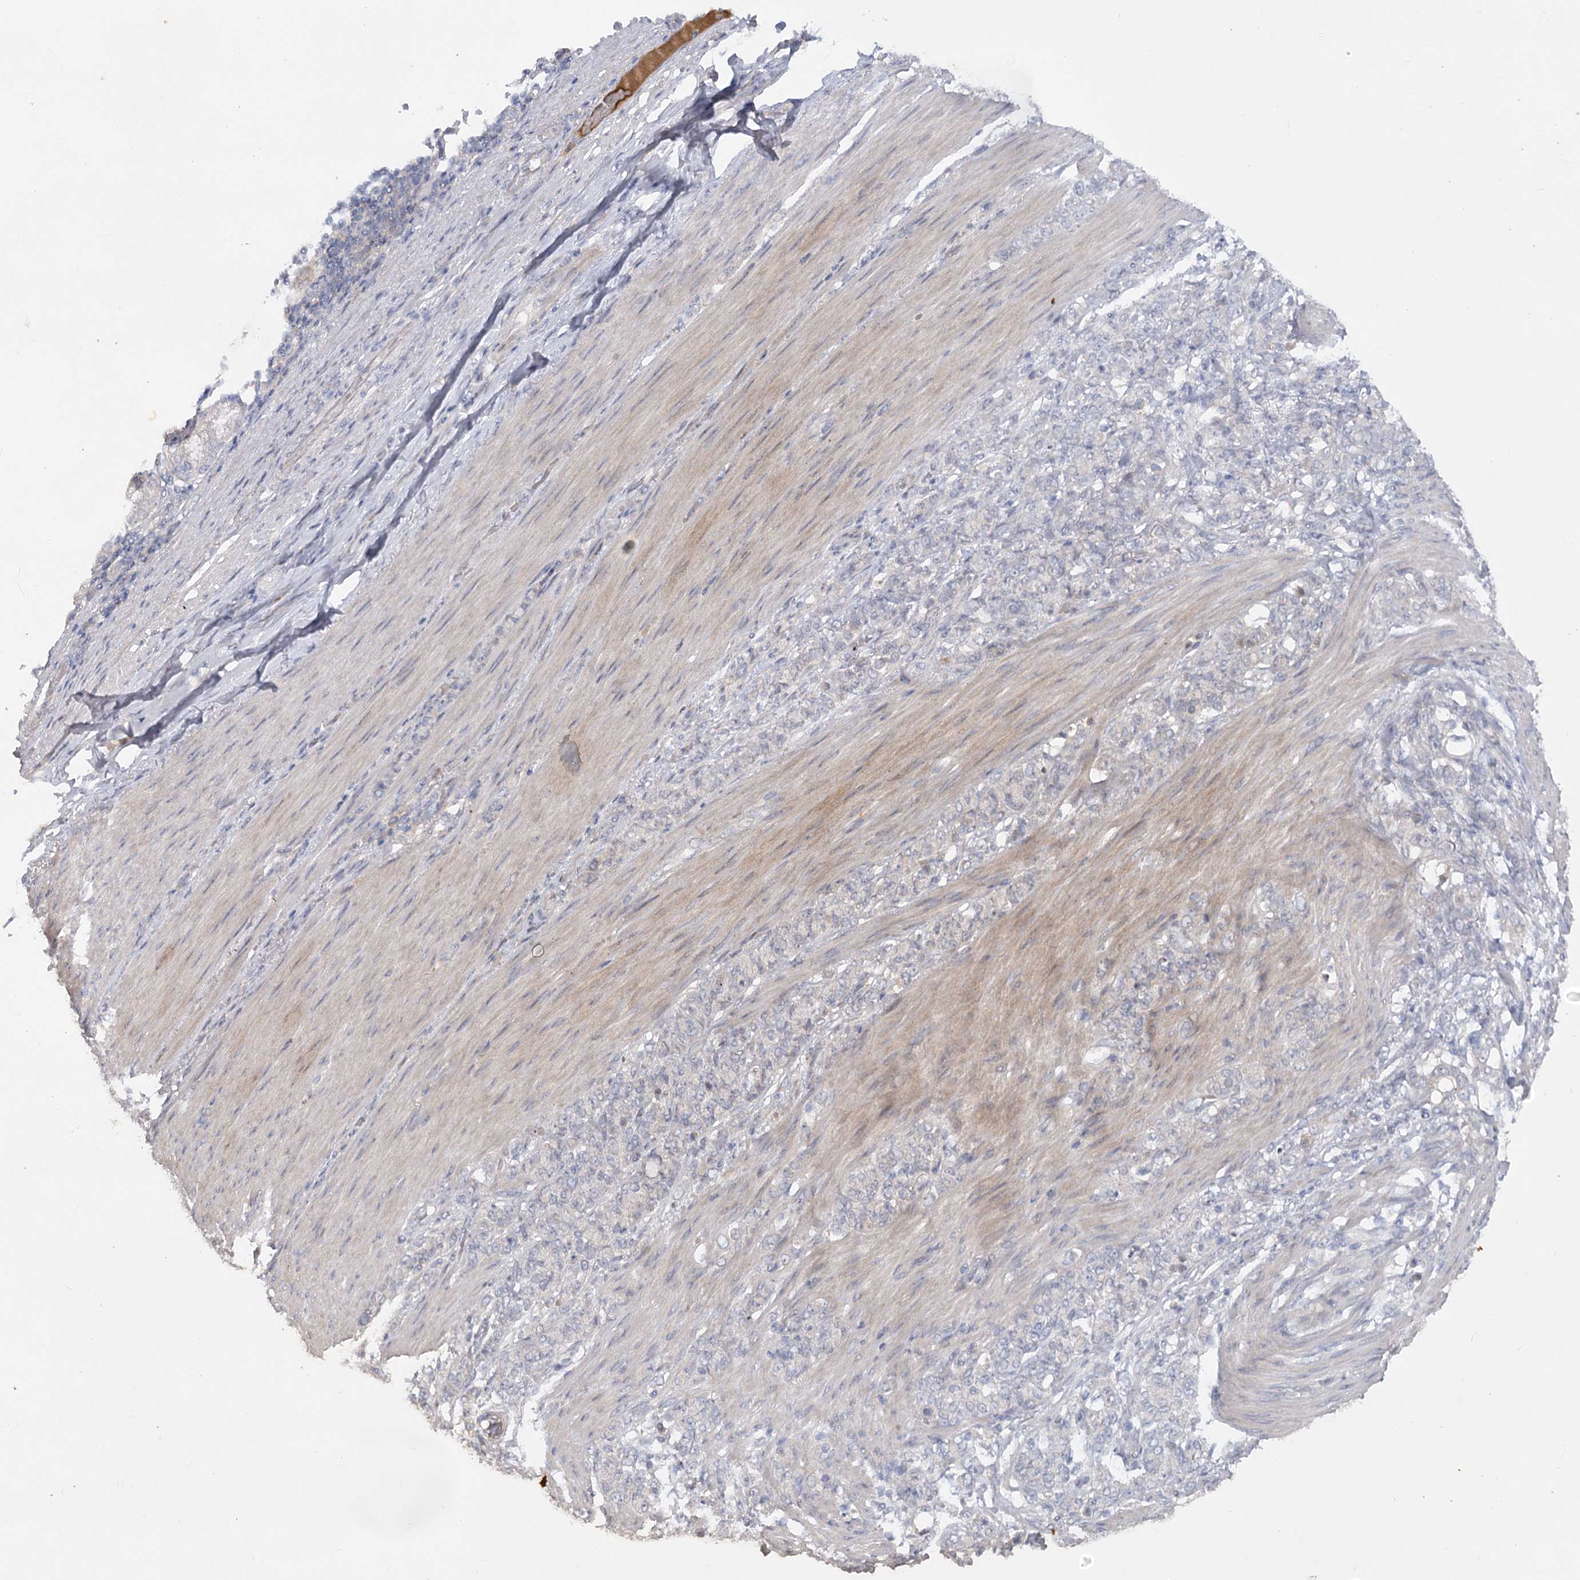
{"staining": {"intensity": "negative", "quantity": "none", "location": "none"}, "tissue": "stomach cancer", "cell_type": "Tumor cells", "image_type": "cancer", "snomed": [{"axis": "morphology", "description": "Adenocarcinoma, NOS"}, {"axis": "topography", "description": "Stomach"}], "caption": "IHC photomicrograph of human adenocarcinoma (stomach) stained for a protein (brown), which demonstrates no positivity in tumor cells.", "gene": "EFHC2", "patient": {"sex": "female", "age": 79}}